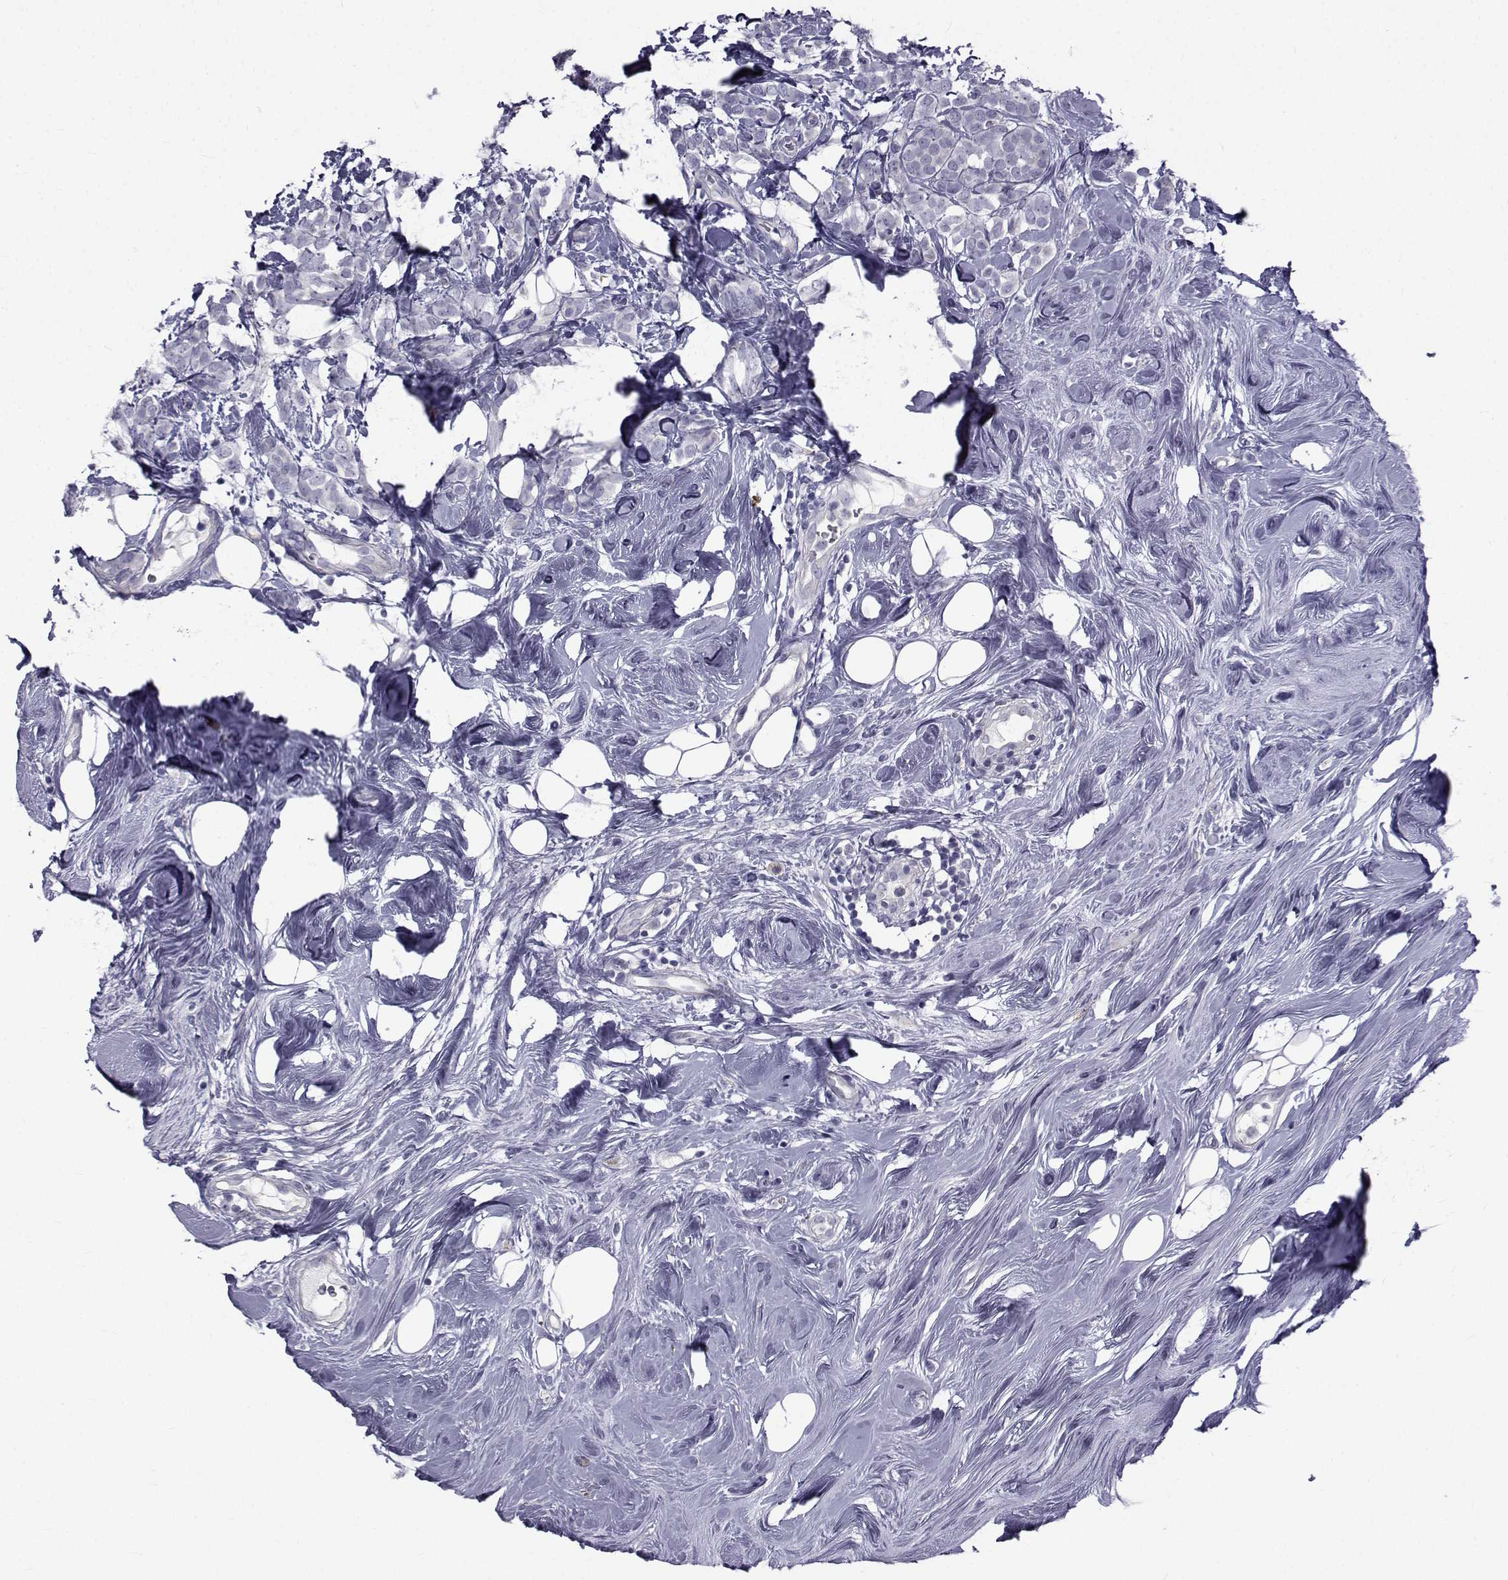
{"staining": {"intensity": "negative", "quantity": "none", "location": "none"}, "tissue": "breast cancer", "cell_type": "Tumor cells", "image_type": "cancer", "snomed": [{"axis": "morphology", "description": "Lobular carcinoma"}, {"axis": "topography", "description": "Breast"}], "caption": "Immunohistochemistry (IHC) of human breast cancer displays no staining in tumor cells.", "gene": "FDXR", "patient": {"sex": "female", "age": 49}}